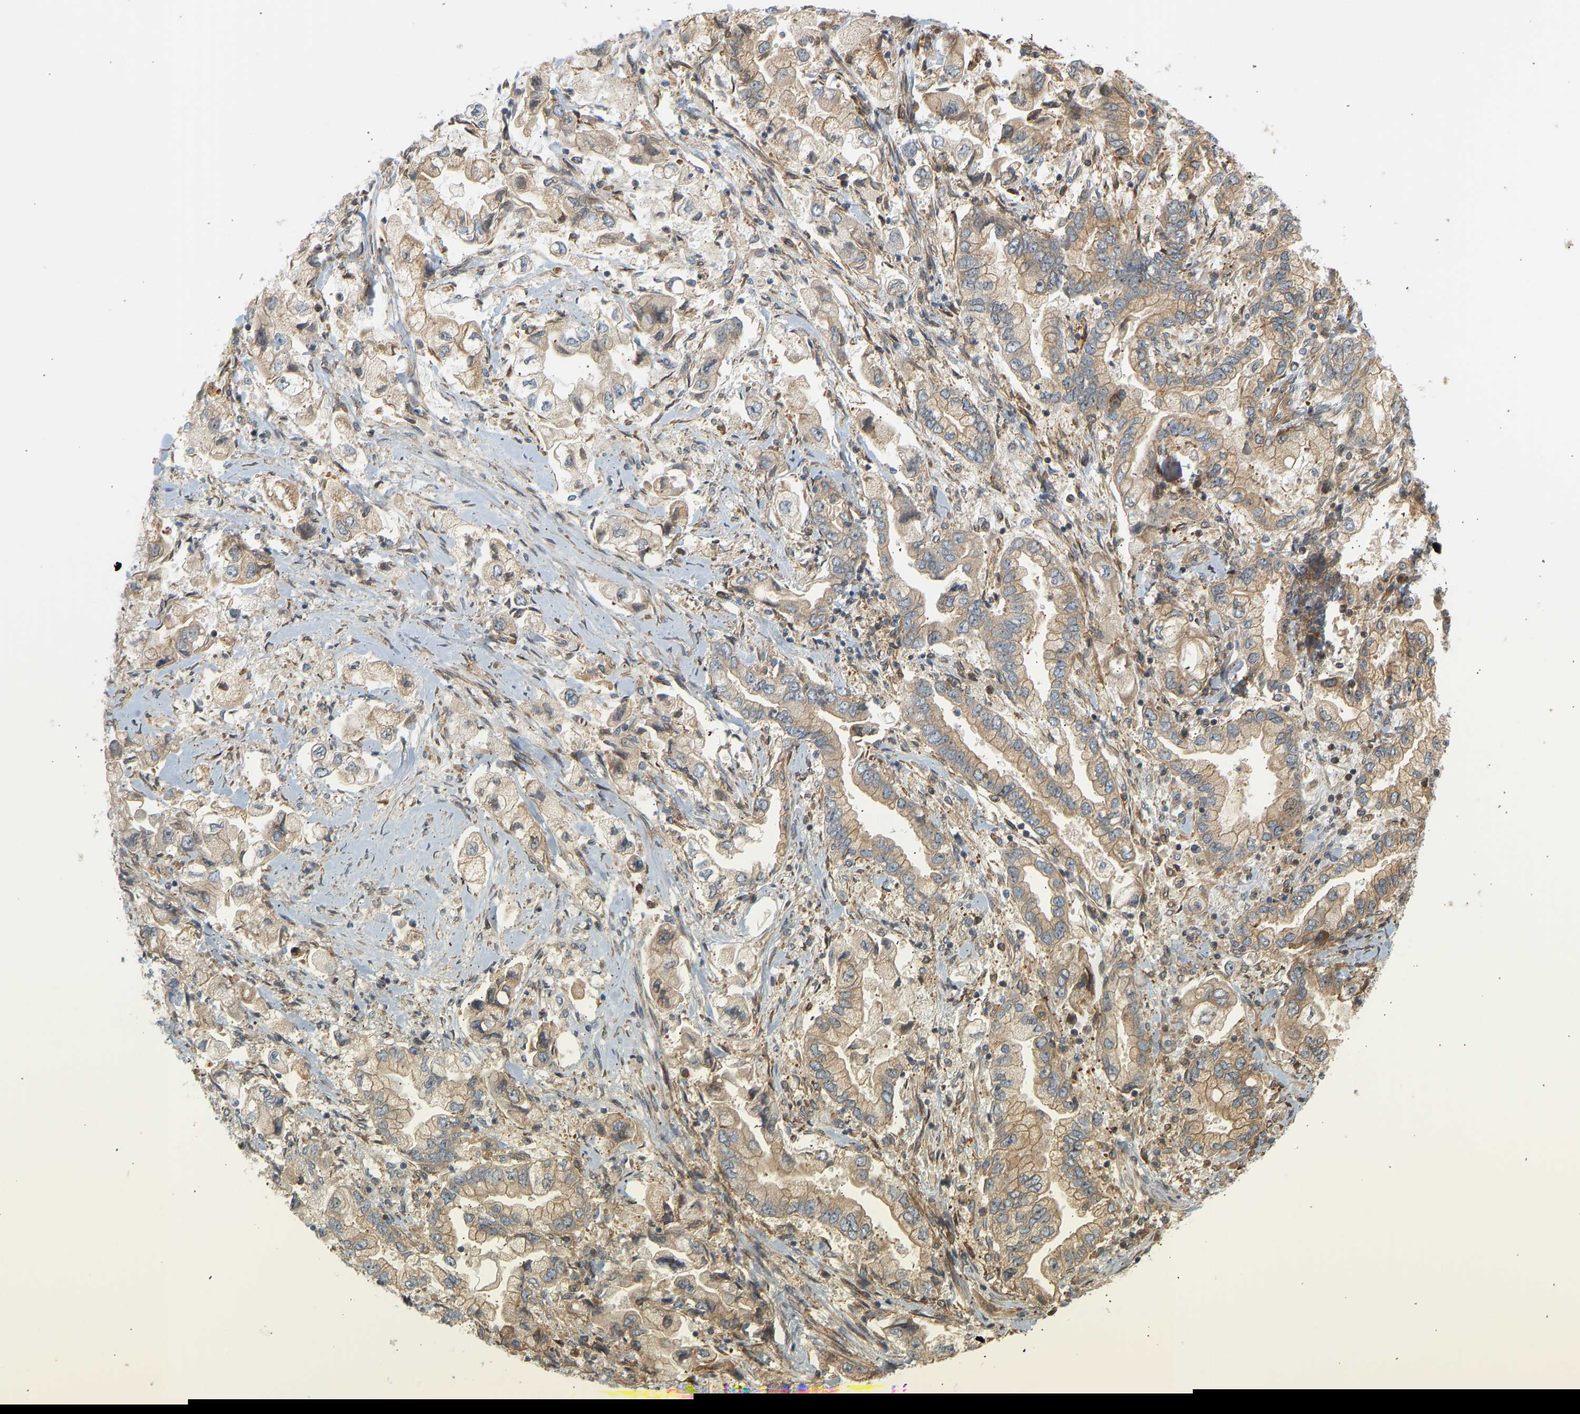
{"staining": {"intensity": "weak", "quantity": "25%-75%", "location": "cytoplasmic/membranous"}, "tissue": "stomach cancer", "cell_type": "Tumor cells", "image_type": "cancer", "snomed": [{"axis": "morphology", "description": "Normal tissue, NOS"}, {"axis": "morphology", "description": "Adenocarcinoma, NOS"}, {"axis": "topography", "description": "Stomach"}], "caption": "Stomach cancer stained with a brown dye exhibits weak cytoplasmic/membranous positive positivity in approximately 25%-75% of tumor cells.", "gene": "CEP57", "patient": {"sex": "male", "age": 62}}